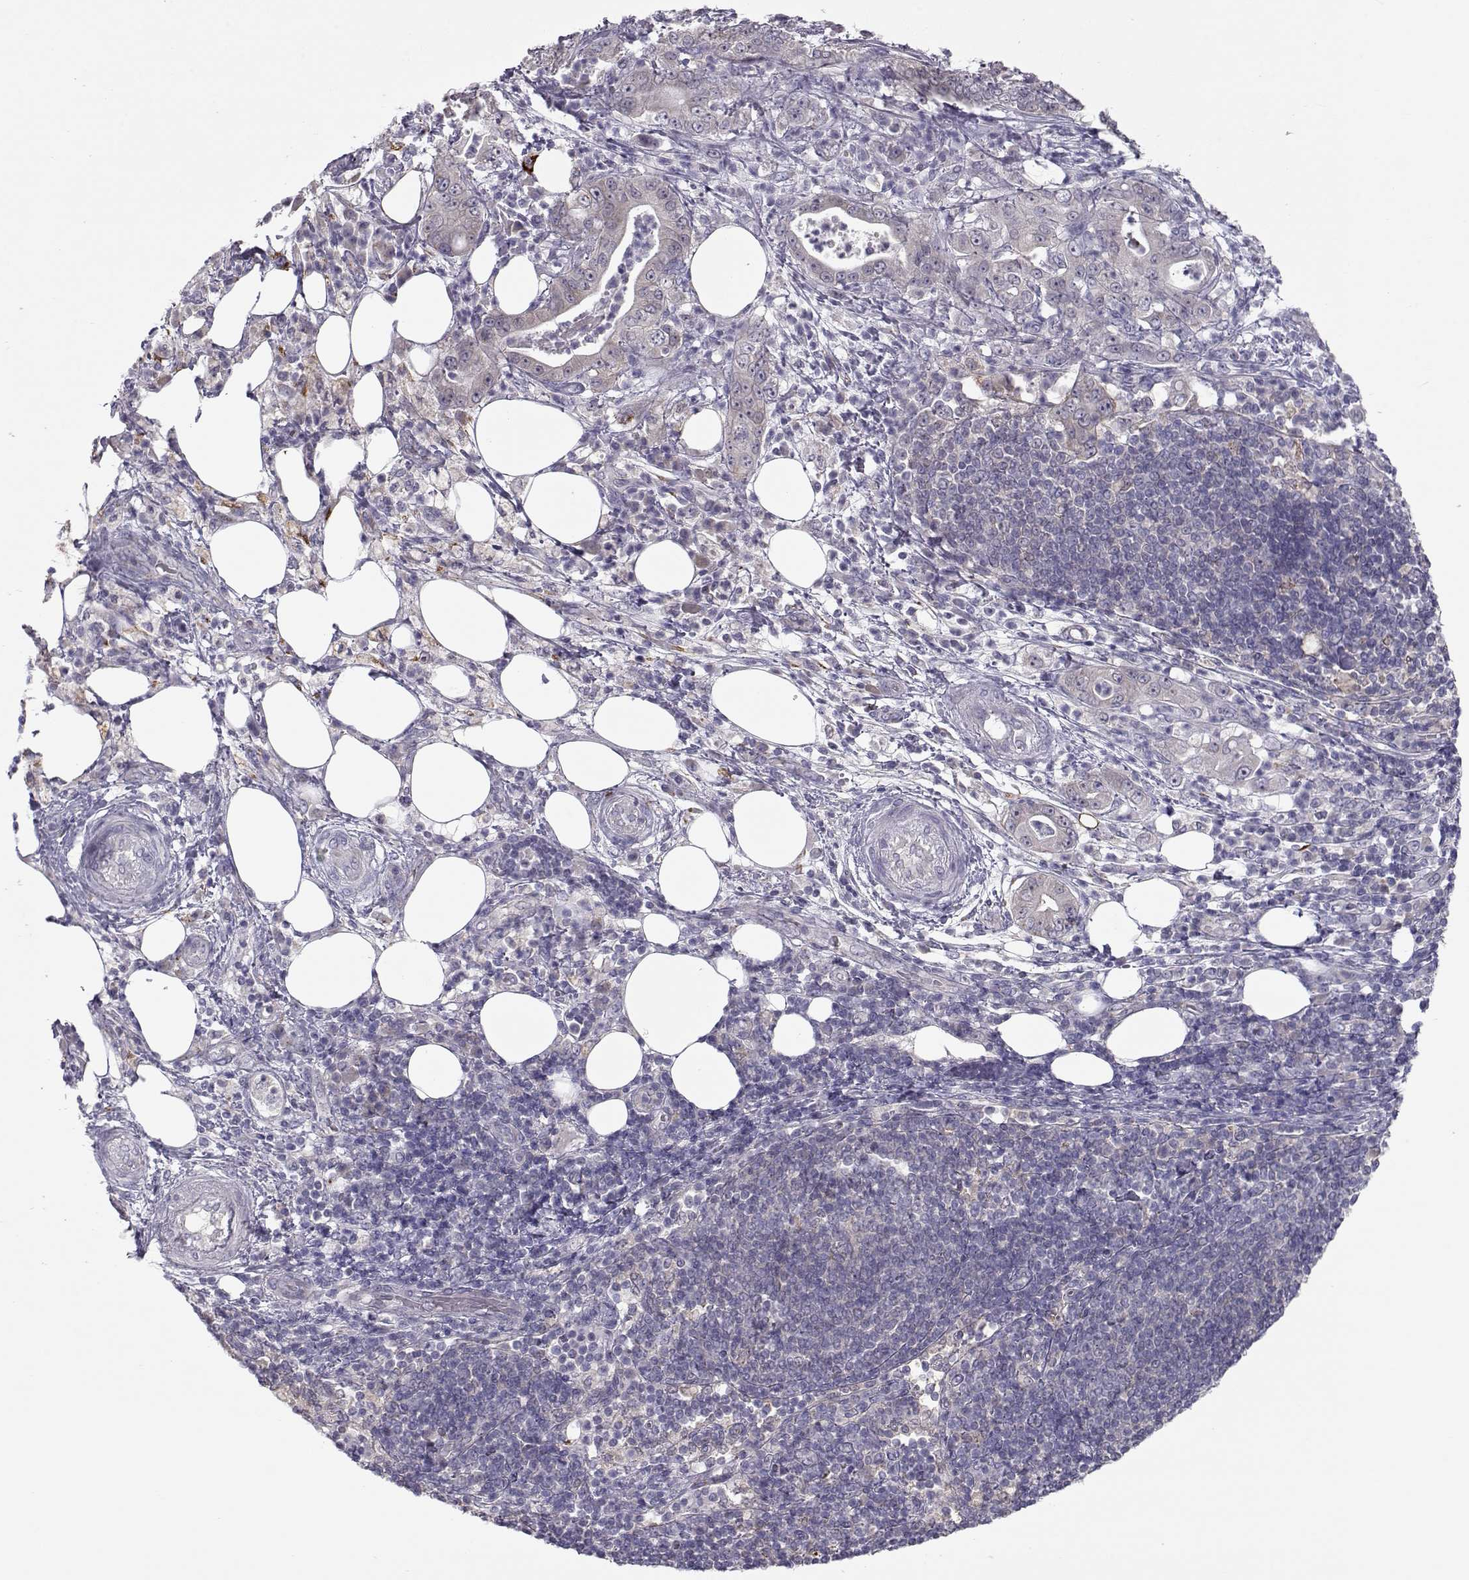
{"staining": {"intensity": "negative", "quantity": "none", "location": "none"}, "tissue": "pancreatic cancer", "cell_type": "Tumor cells", "image_type": "cancer", "snomed": [{"axis": "morphology", "description": "Adenocarcinoma, NOS"}, {"axis": "topography", "description": "Pancreas"}], "caption": "Histopathology image shows no protein positivity in tumor cells of adenocarcinoma (pancreatic) tissue. (Brightfield microscopy of DAB IHC at high magnification).", "gene": "NPVF", "patient": {"sex": "male", "age": 71}}